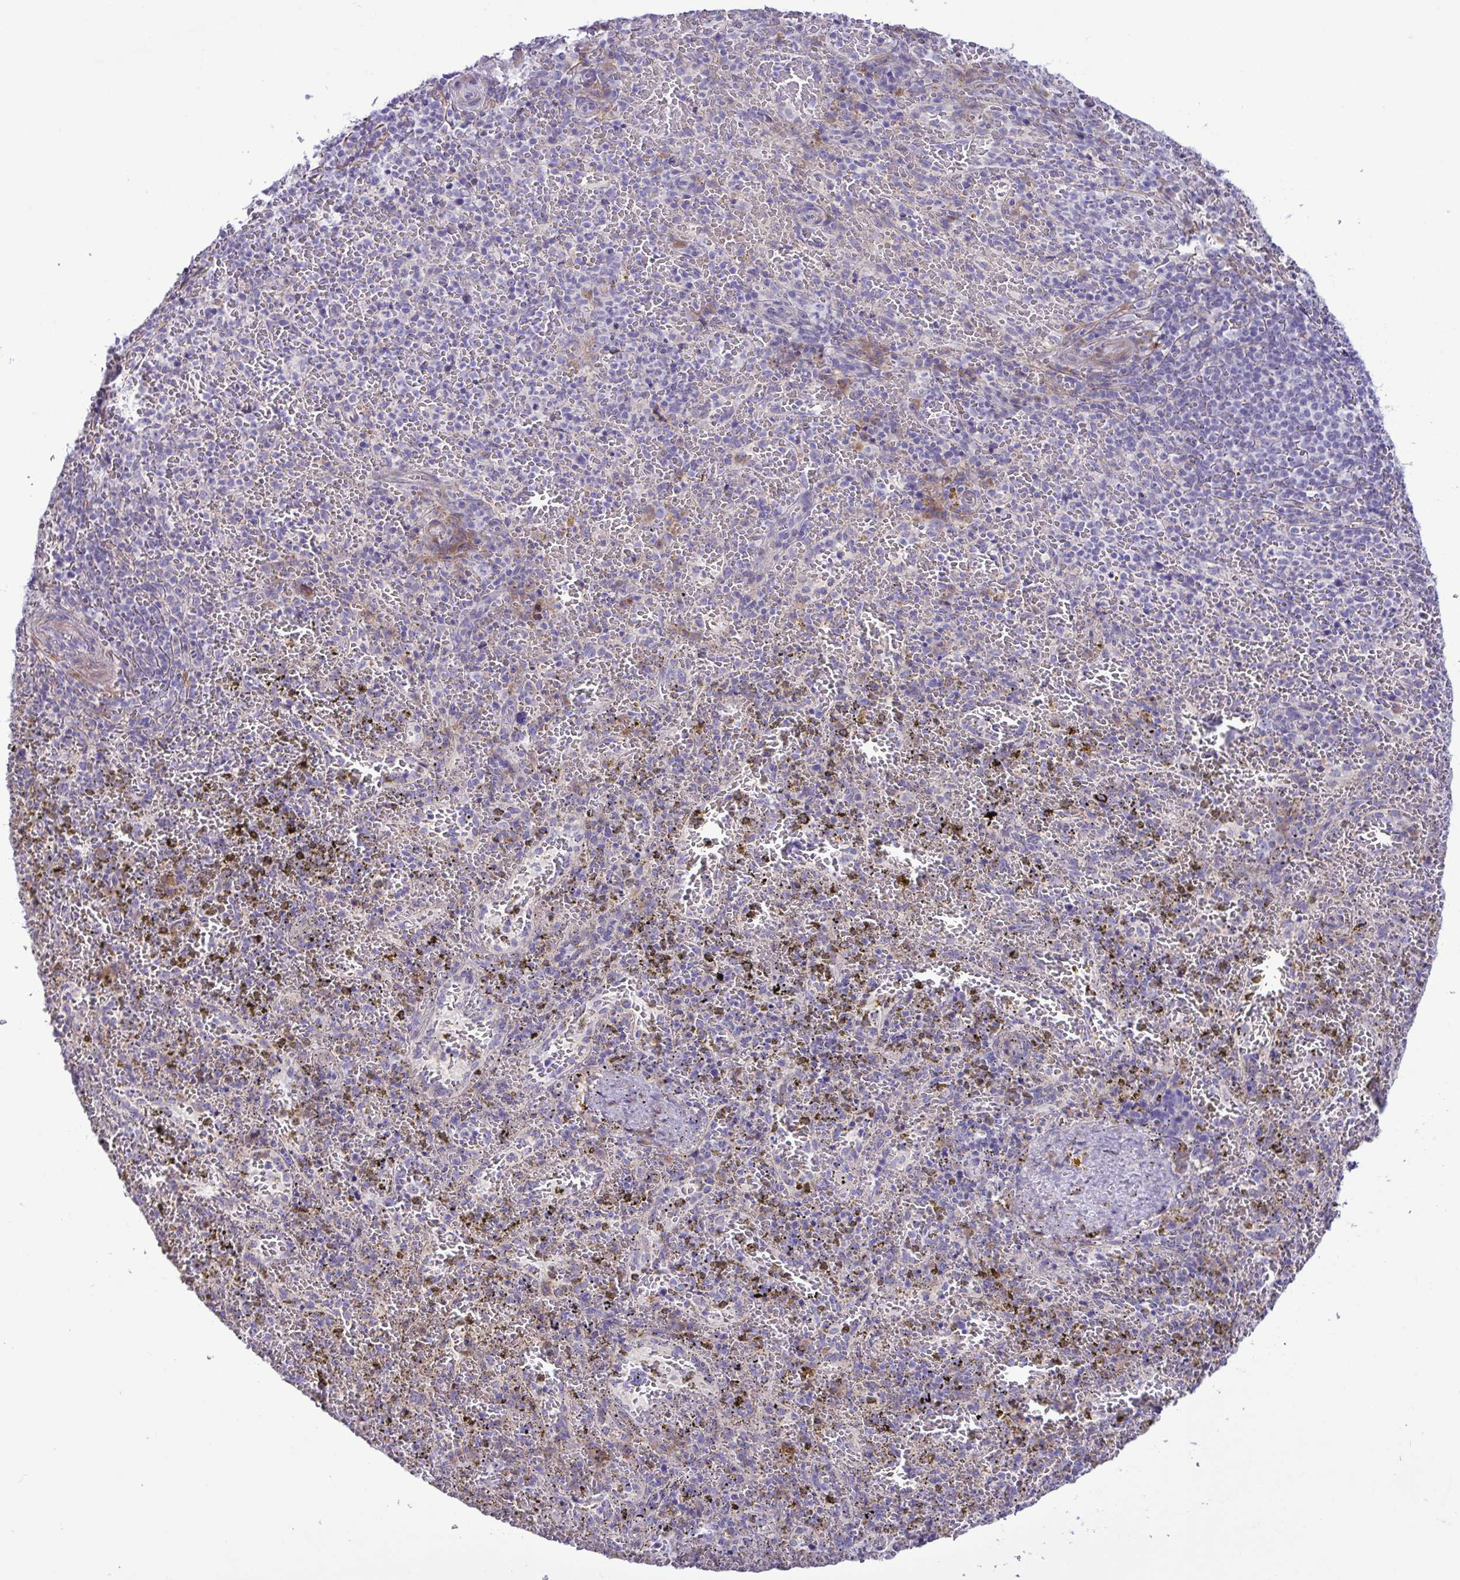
{"staining": {"intensity": "negative", "quantity": "none", "location": "none"}, "tissue": "spleen", "cell_type": "Cells in red pulp", "image_type": "normal", "snomed": [{"axis": "morphology", "description": "Normal tissue, NOS"}, {"axis": "topography", "description": "Spleen"}], "caption": "Normal spleen was stained to show a protein in brown. There is no significant staining in cells in red pulp.", "gene": "FAM86B1", "patient": {"sex": "female", "age": 50}}